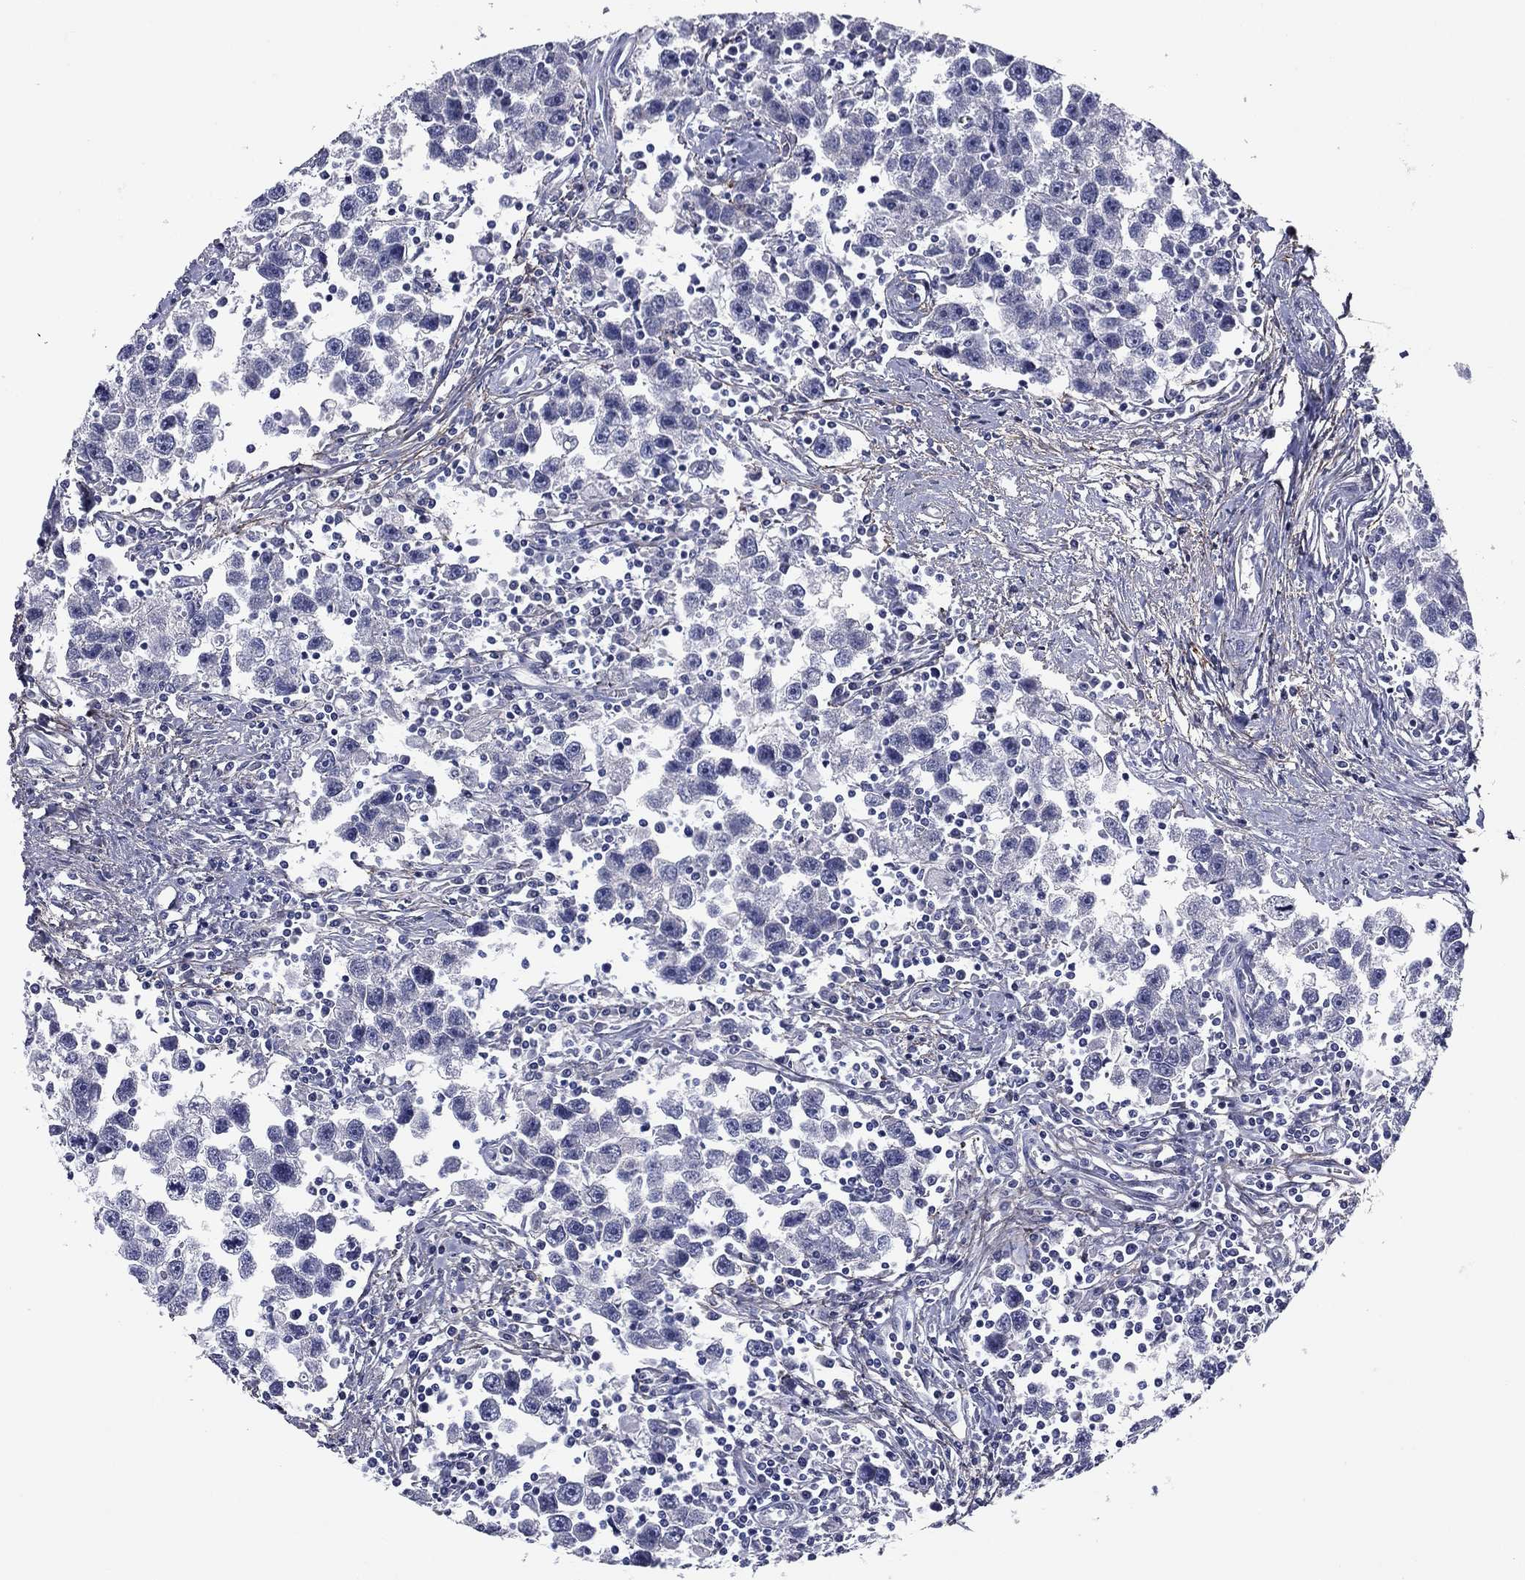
{"staining": {"intensity": "negative", "quantity": "none", "location": "none"}, "tissue": "testis cancer", "cell_type": "Tumor cells", "image_type": "cancer", "snomed": [{"axis": "morphology", "description": "Seminoma, NOS"}, {"axis": "topography", "description": "Testis"}], "caption": "Testis cancer was stained to show a protein in brown. There is no significant staining in tumor cells.", "gene": "REXO5", "patient": {"sex": "male", "age": 30}}